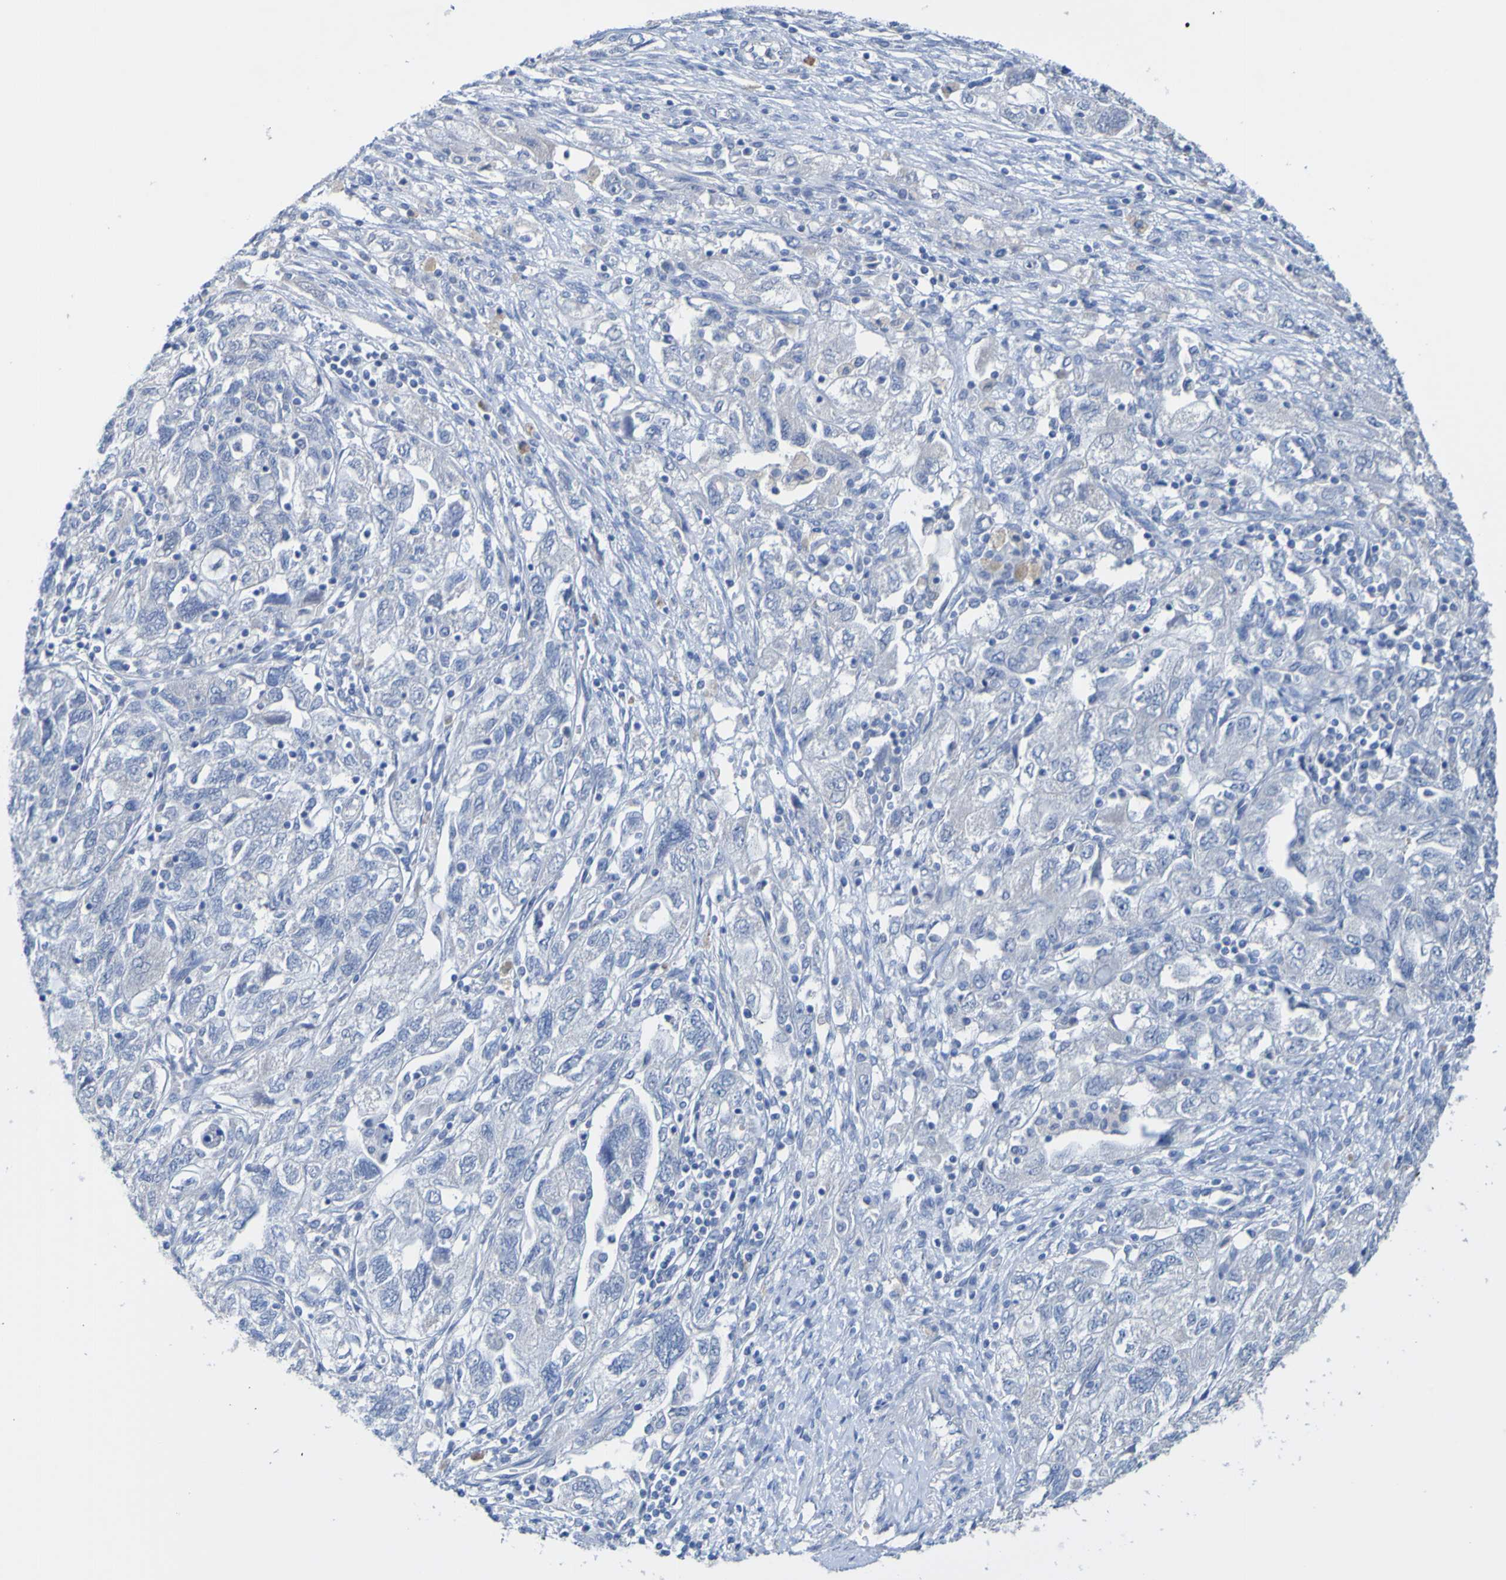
{"staining": {"intensity": "negative", "quantity": "none", "location": "none"}, "tissue": "ovarian cancer", "cell_type": "Tumor cells", "image_type": "cancer", "snomed": [{"axis": "morphology", "description": "Carcinoma, NOS"}, {"axis": "morphology", "description": "Cystadenocarcinoma, serous, NOS"}, {"axis": "topography", "description": "Ovary"}], "caption": "Ovarian serous cystadenocarcinoma was stained to show a protein in brown. There is no significant expression in tumor cells. Nuclei are stained in blue.", "gene": "ACMSD", "patient": {"sex": "female", "age": 69}}